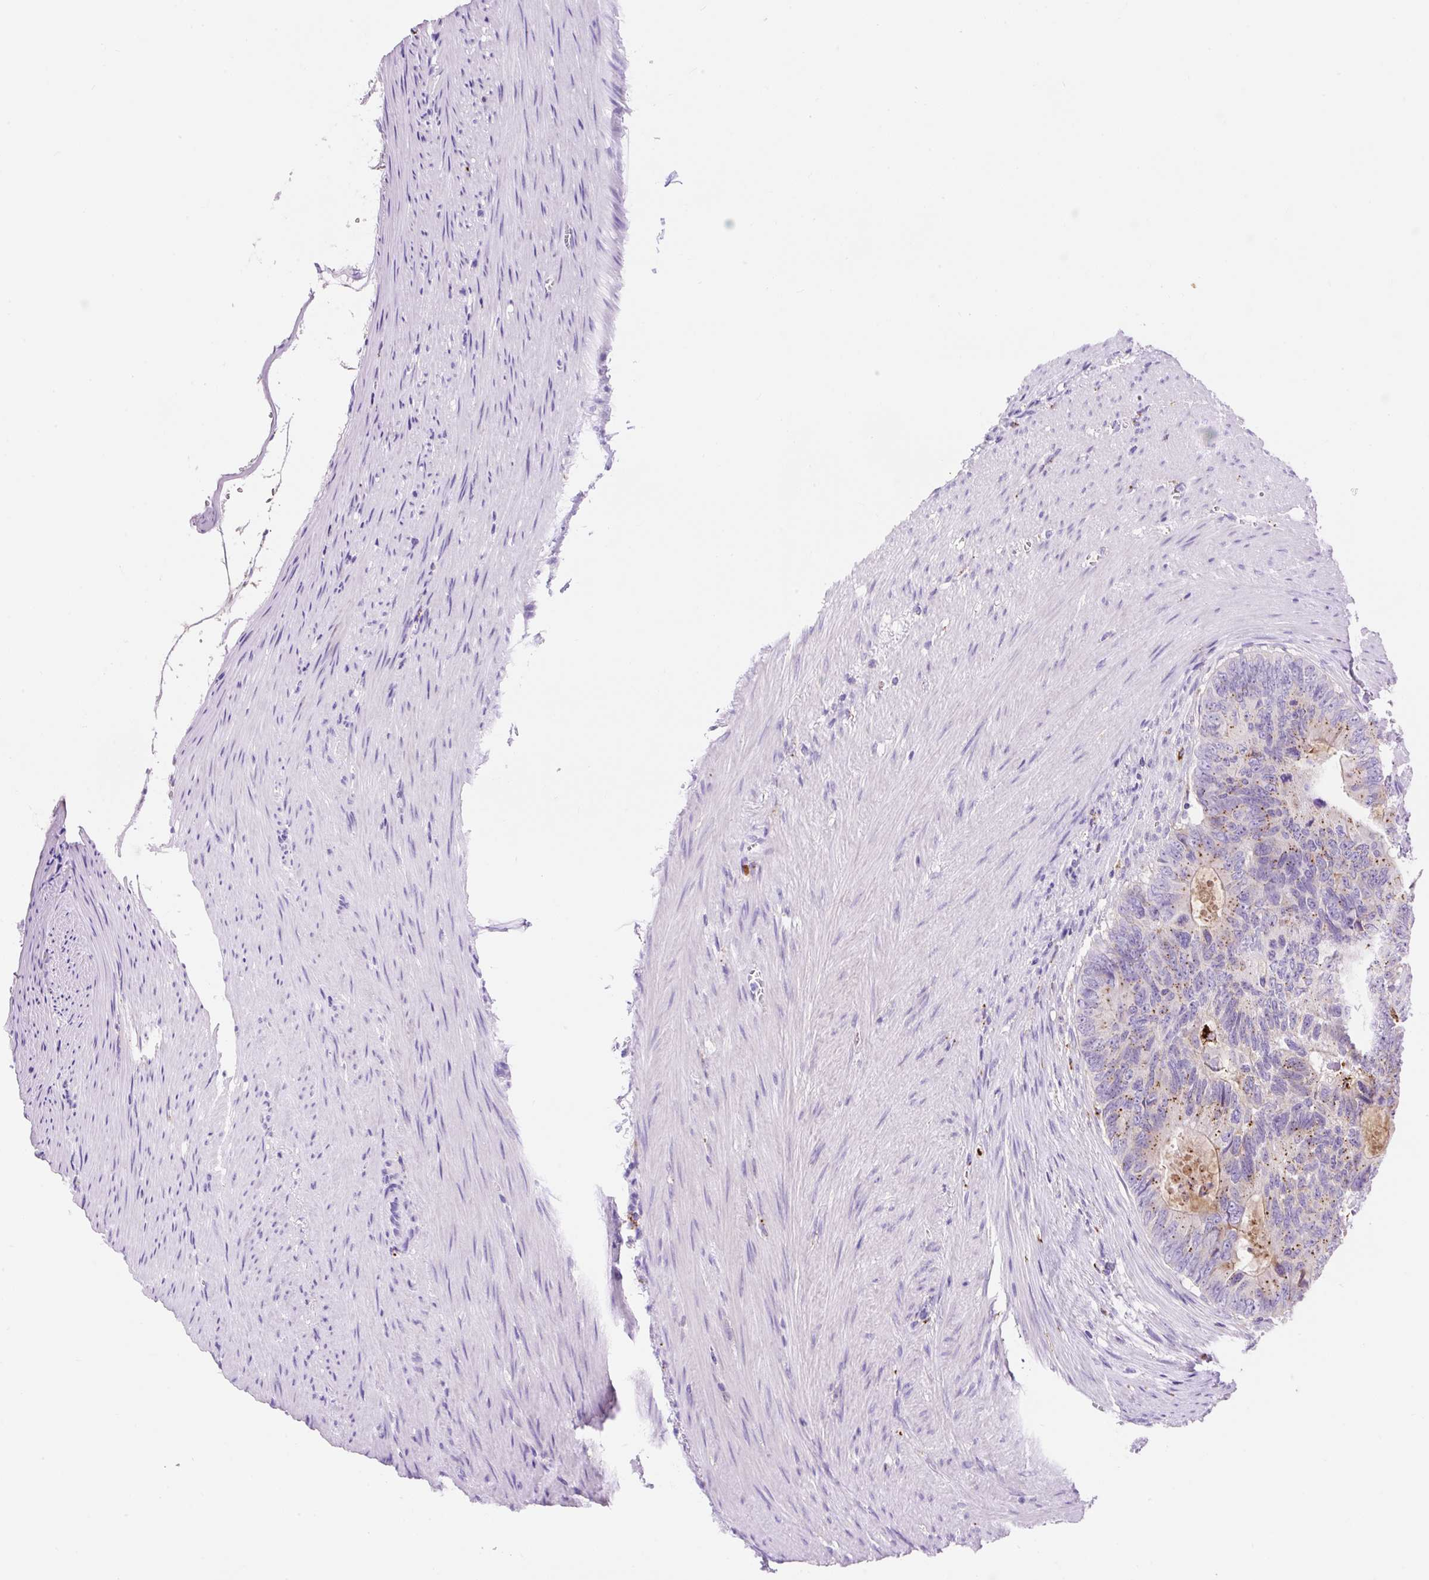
{"staining": {"intensity": "moderate", "quantity": "<25%", "location": "cytoplasmic/membranous"}, "tissue": "colorectal cancer", "cell_type": "Tumor cells", "image_type": "cancer", "snomed": [{"axis": "morphology", "description": "Adenocarcinoma, NOS"}, {"axis": "topography", "description": "Colon"}], "caption": "High-power microscopy captured an immunohistochemistry histopathology image of colorectal cancer (adenocarcinoma), revealing moderate cytoplasmic/membranous expression in approximately <25% of tumor cells. Immunohistochemistry (ihc) stains the protein of interest in brown and the nuclei are stained blue.", "gene": "HEXB", "patient": {"sex": "male", "age": 62}}